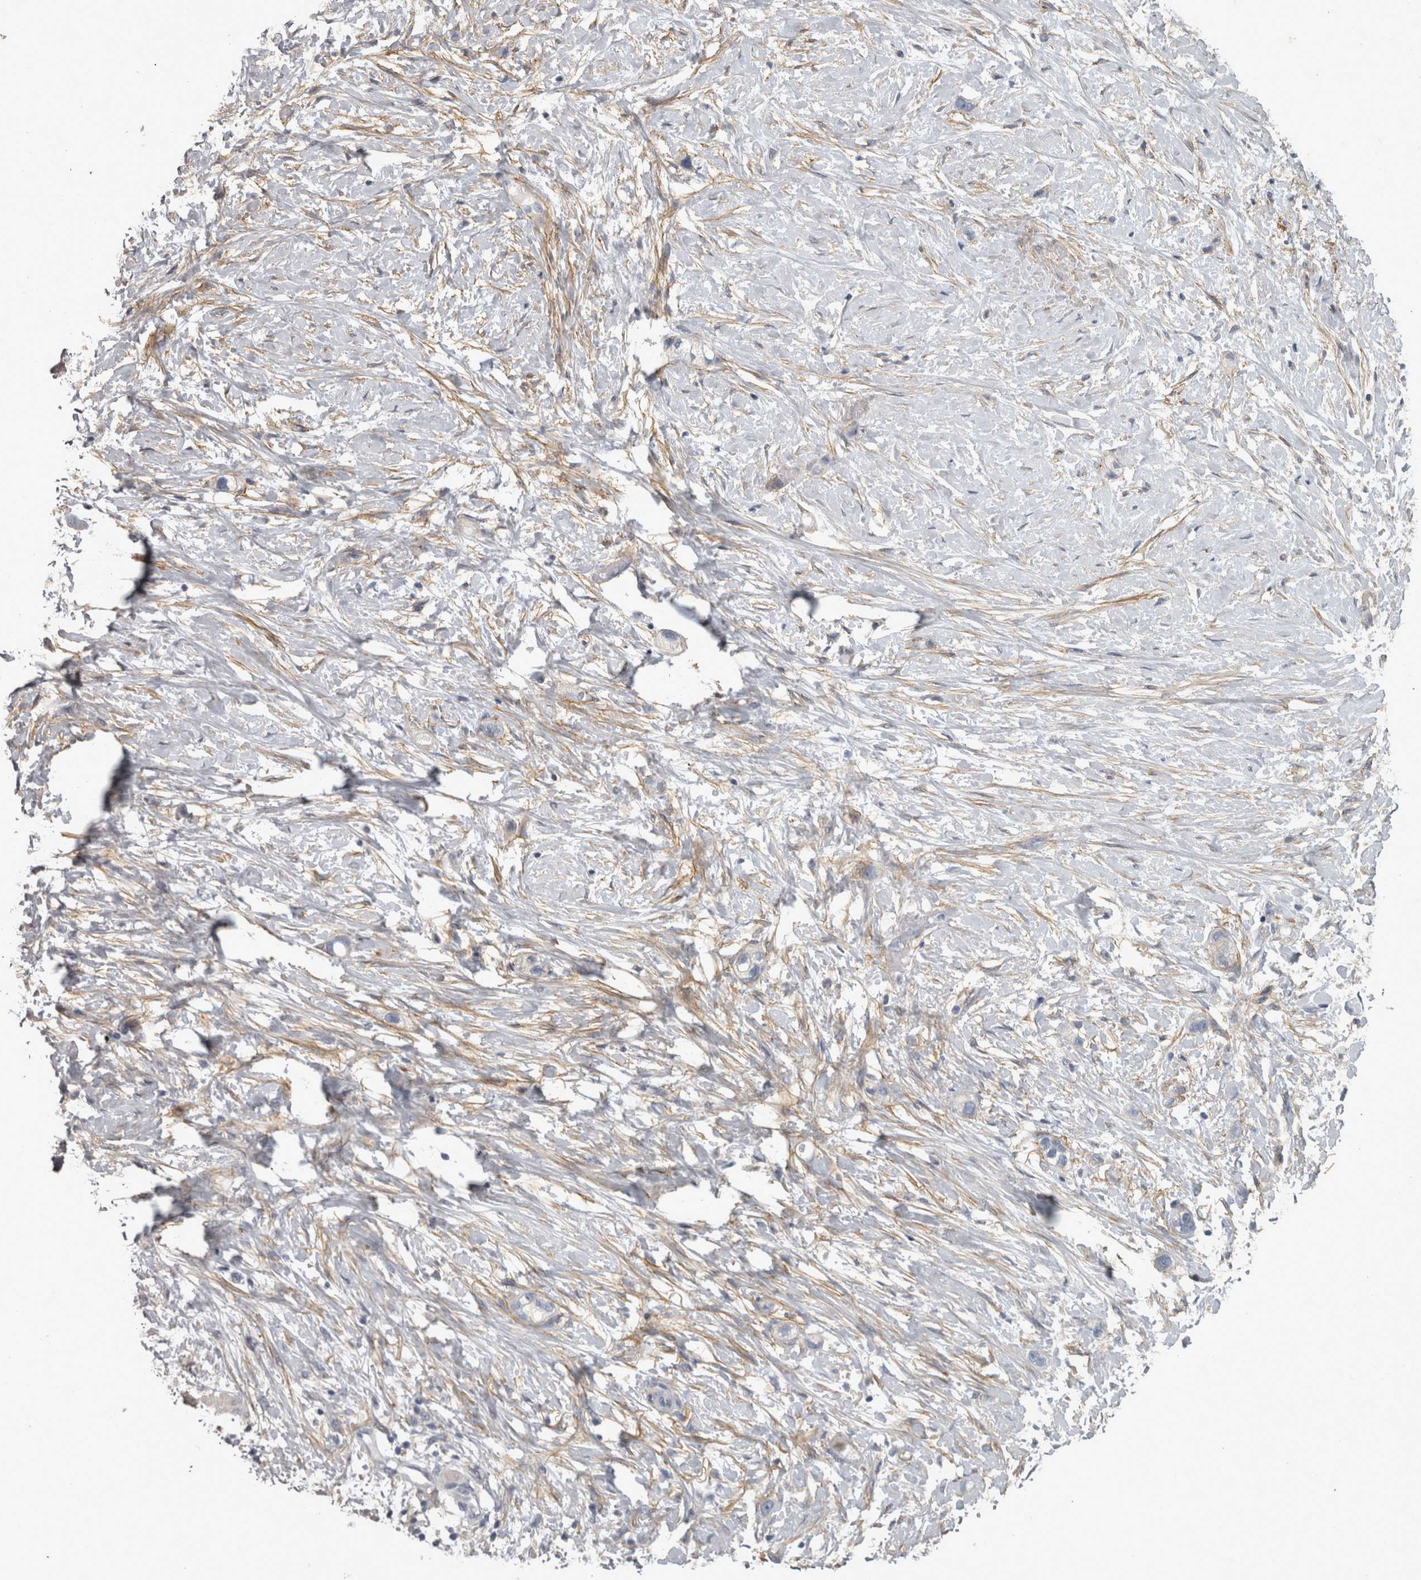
{"staining": {"intensity": "negative", "quantity": "none", "location": "none"}, "tissue": "stomach cancer", "cell_type": "Tumor cells", "image_type": "cancer", "snomed": [{"axis": "morphology", "description": "Adenocarcinoma, NOS"}, {"axis": "topography", "description": "Stomach"}, {"axis": "topography", "description": "Stomach, lower"}], "caption": "An IHC photomicrograph of stomach cancer is shown. There is no staining in tumor cells of stomach cancer.", "gene": "EFEMP2", "patient": {"sex": "female", "age": 48}}